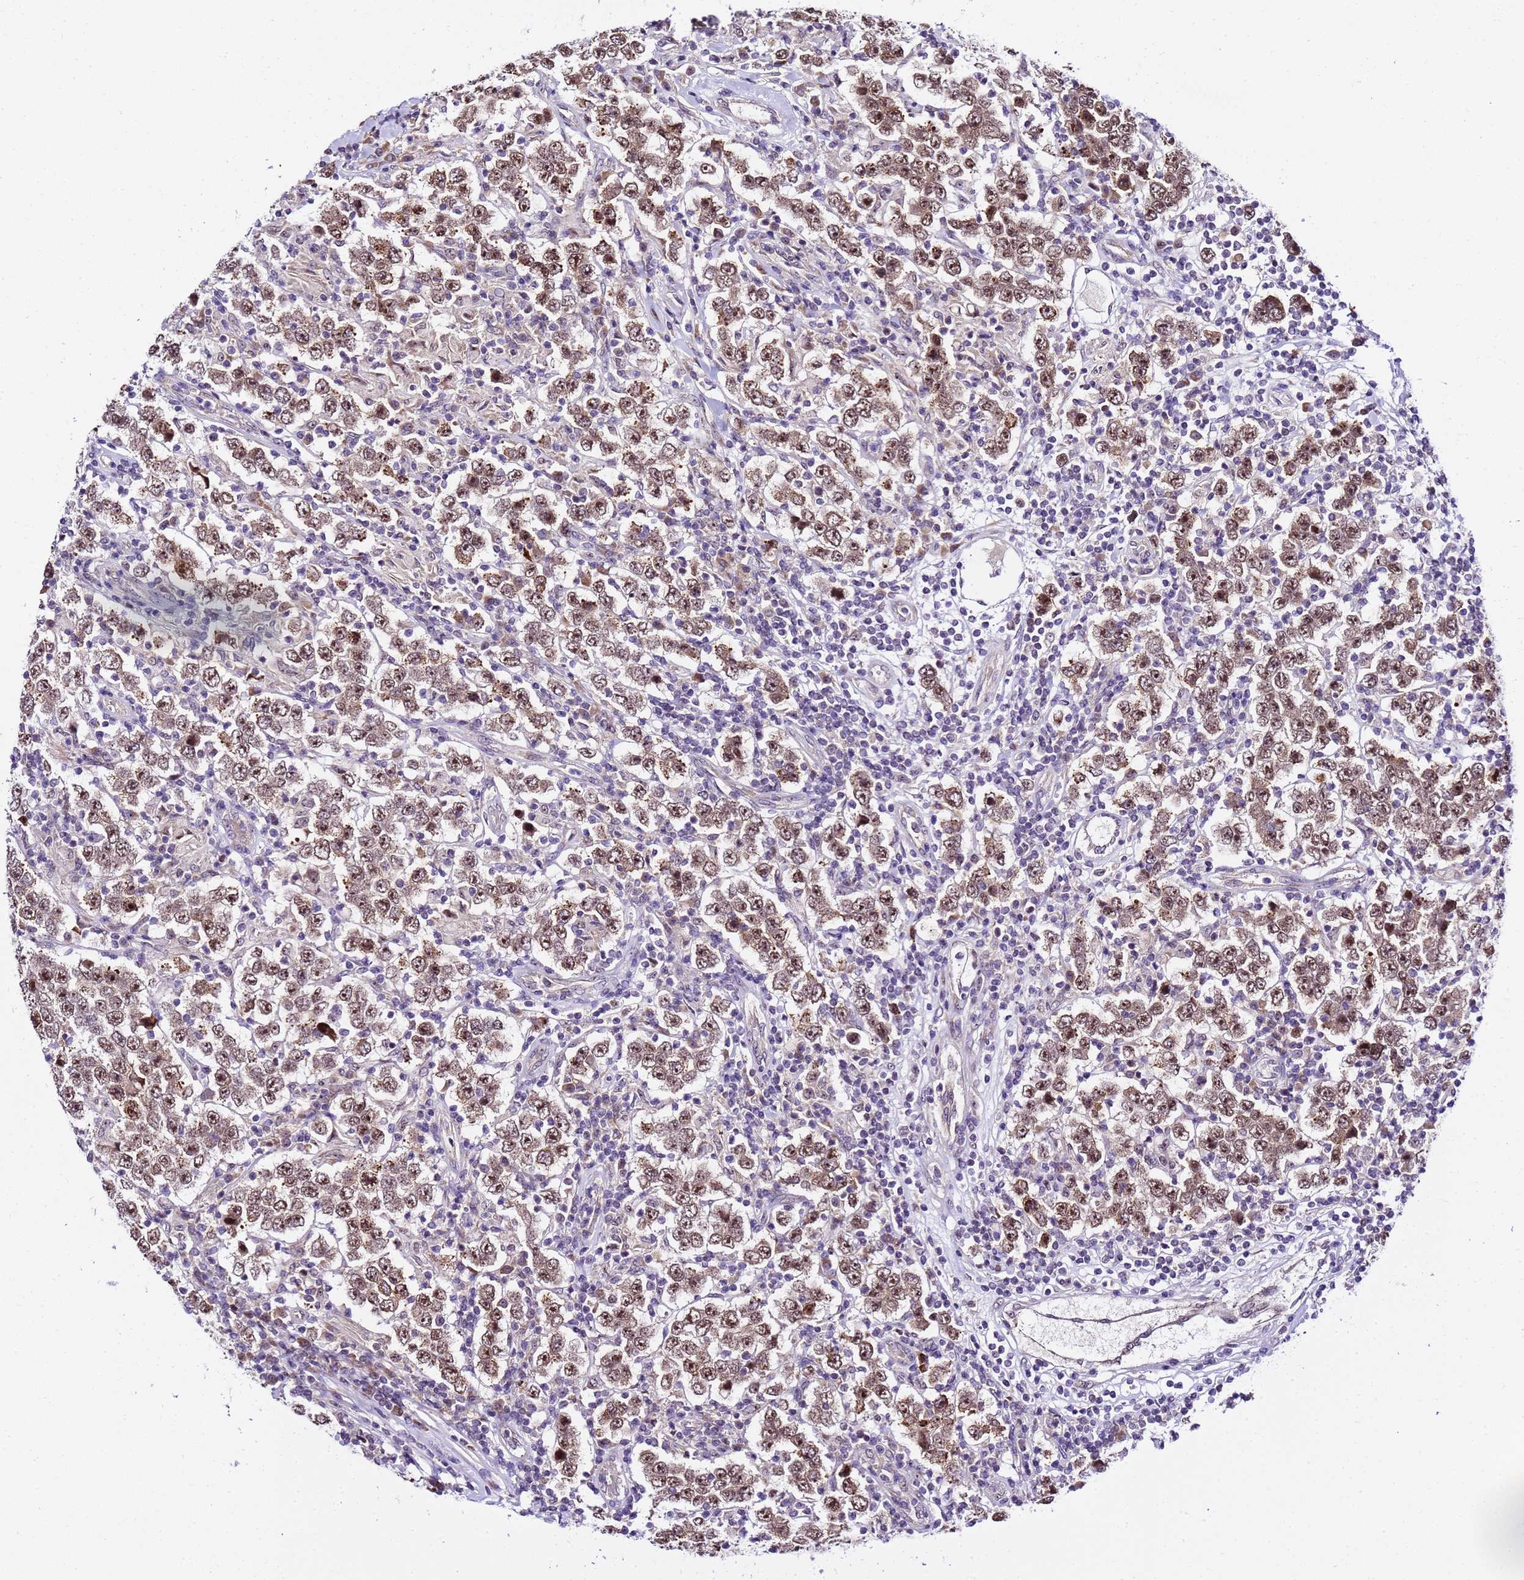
{"staining": {"intensity": "moderate", "quantity": ">75%", "location": "nuclear"}, "tissue": "testis cancer", "cell_type": "Tumor cells", "image_type": "cancer", "snomed": [{"axis": "morphology", "description": "Normal tissue, NOS"}, {"axis": "morphology", "description": "Urothelial carcinoma, High grade"}, {"axis": "morphology", "description": "Seminoma, NOS"}, {"axis": "morphology", "description": "Carcinoma, Embryonal, NOS"}, {"axis": "topography", "description": "Urinary bladder"}, {"axis": "topography", "description": "Testis"}], "caption": "Human testis embryonal carcinoma stained for a protein (brown) exhibits moderate nuclear positive positivity in approximately >75% of tumor cells.", "gene": "SLX4IP", "patient": {"sex": "male", "age": 41}}